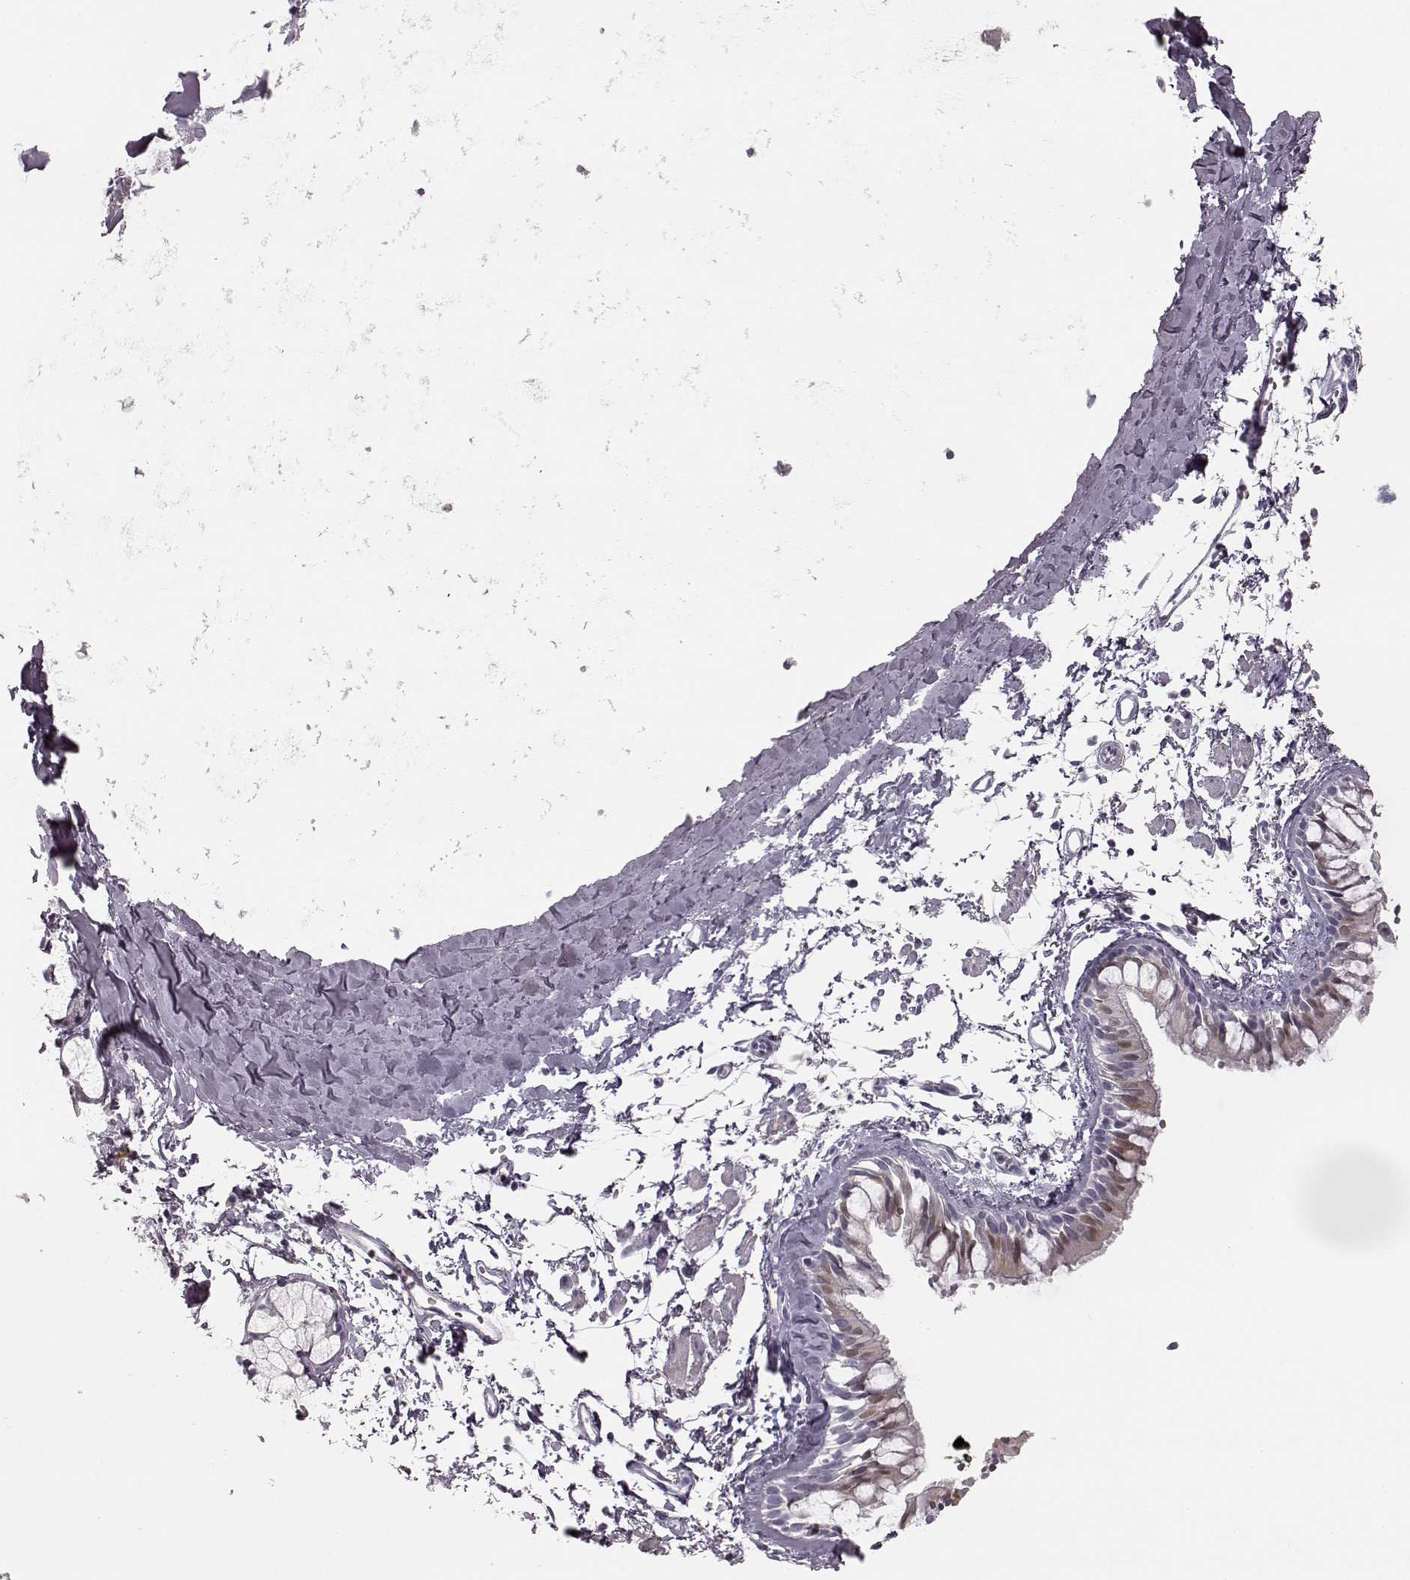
{"staining": {"intensity": "weak", "quantity": "<25%", "location": "cytoplasmic/membranous"}, "tissue": "bronchus", "cell_type": "Respiratory epithelial cells", "image_type": "normal", "snomed": [{"axis": "morphology", "description": "Normal tissue, NOS"}, {"axis": "topography", "description": "Cartilage tissue"}, {"axis": "topography", "description": "Bronchus"}], "caption": "Bronchus stained for a protein using IHC exhibits no staining respiratory epithelial cells.", "gene": "ZNF433", "patient": {"sex": "female", "age": 59}}